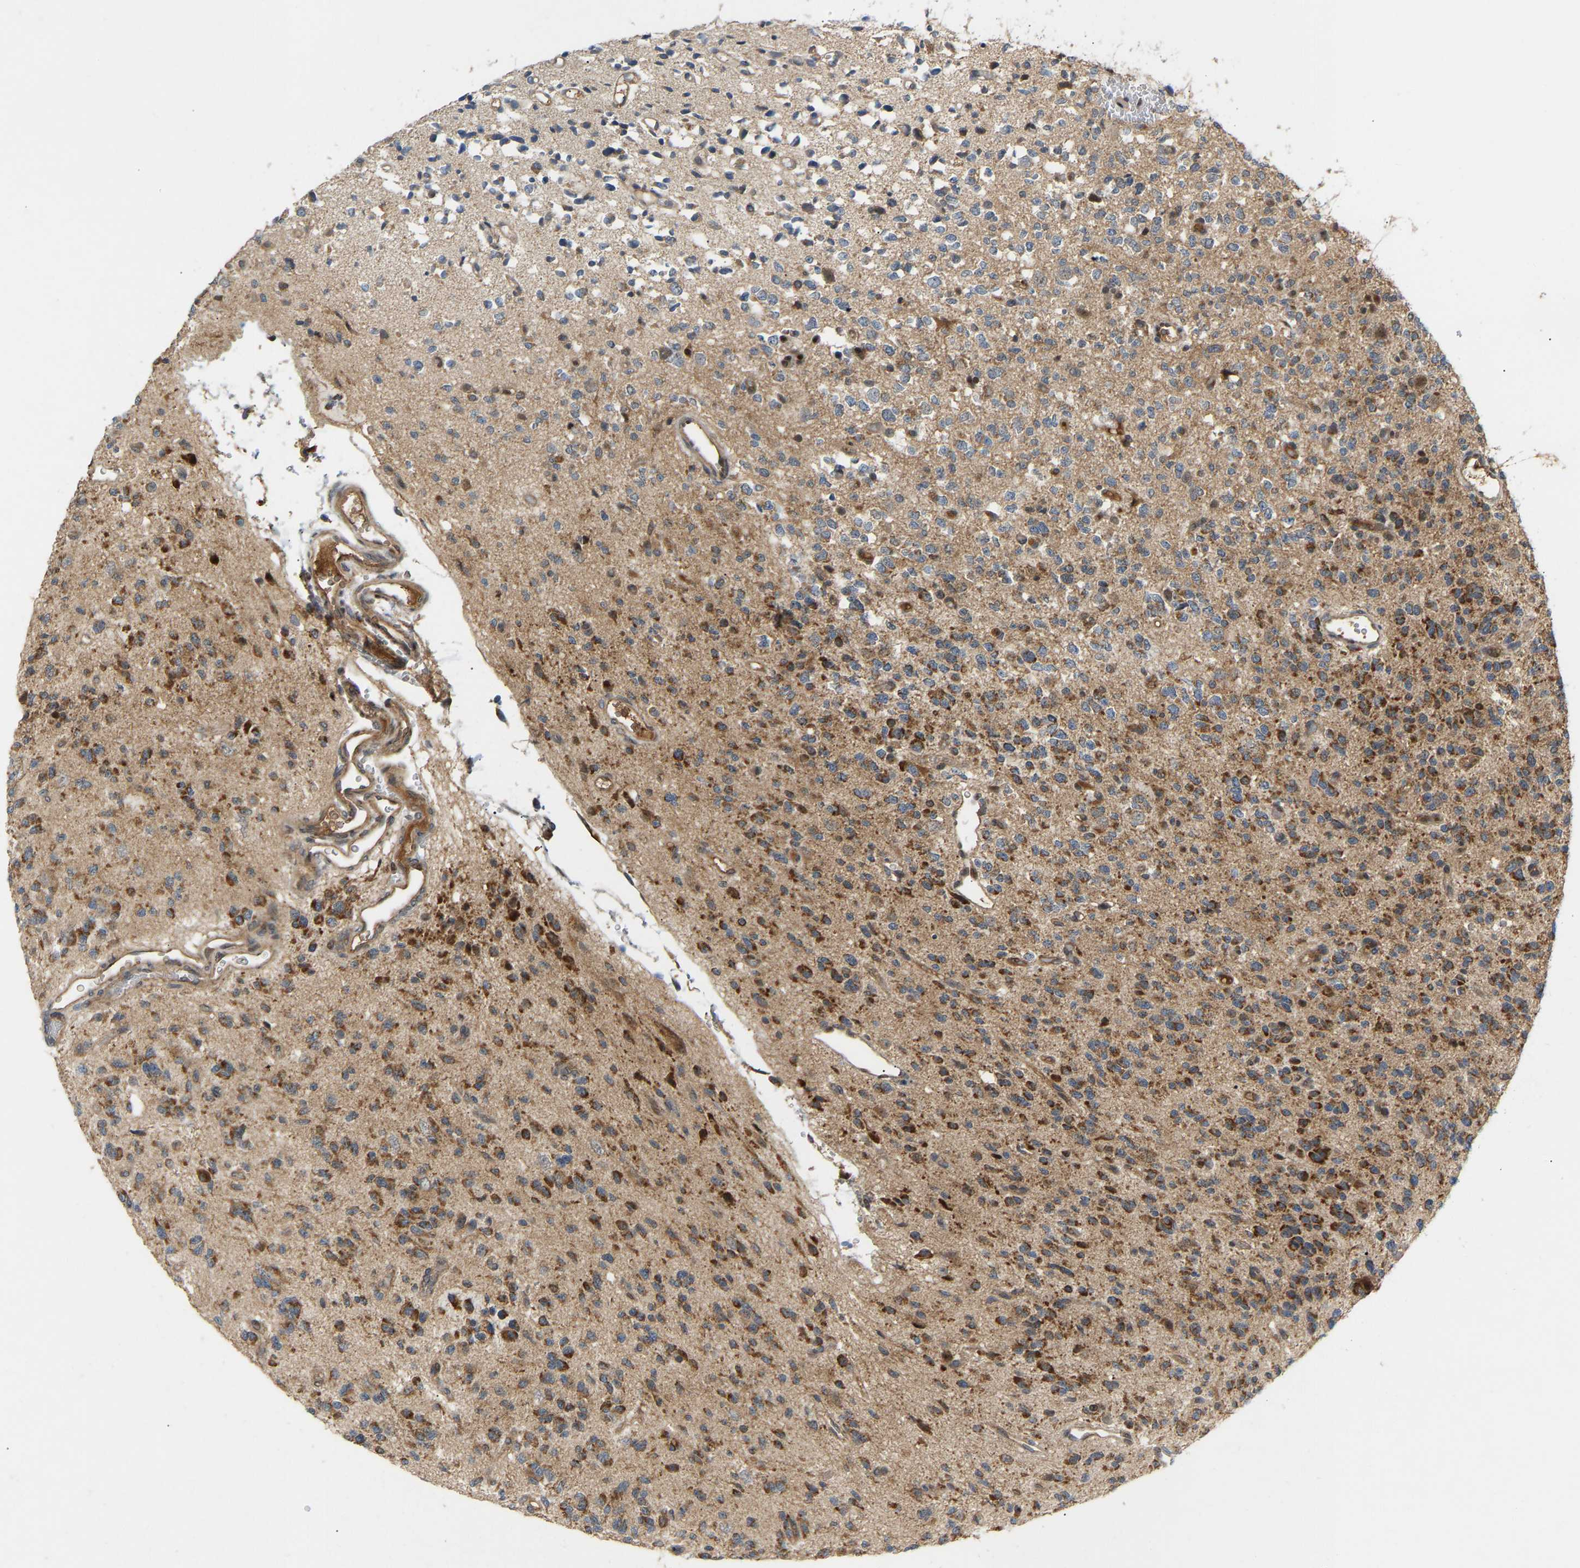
{"staining": {"intensity": "strong", "quantity": "25%-75%", "location": "cytoplasmic/membranous"}, "tissue": "glioma", "cell_type": "Tumor cells", "image_type": "cancer", "snomed": [{"axis": "morphology", "description": "Glioma, malignant, Low grade"}, {"axis": "topography", "description": "Brain"}], "caption": "High-power microscopy captured an immunohistochemistry (IHC) histopathology image of low-grade glioma (malignant), revealing strong cytoplasmic/membranous positivity in about 25%-75% of tumor cells.", "gene": "PTCD1", "patient": {"sex": "male", "age": 38}}